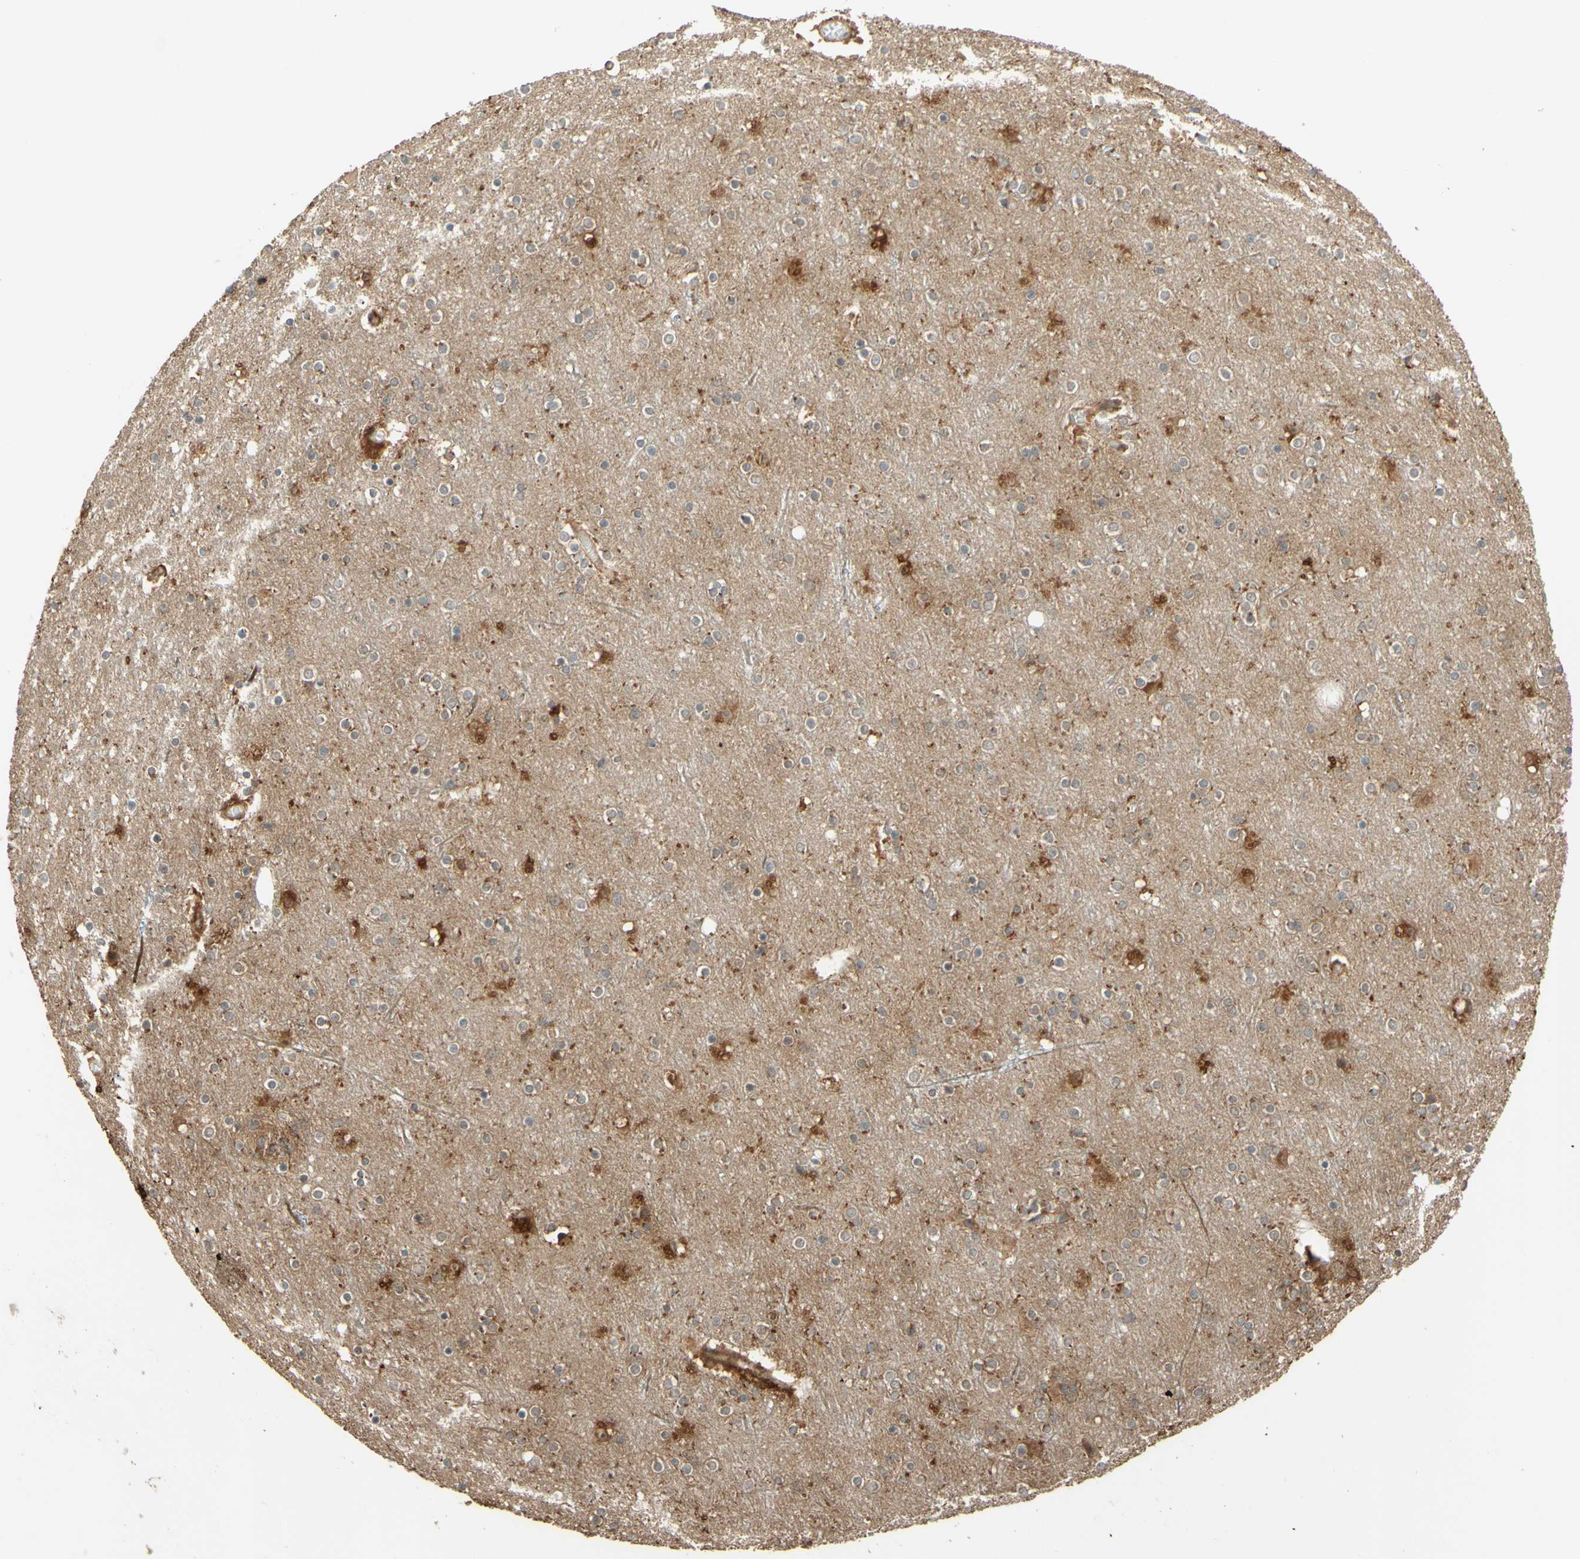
{"staining": {"intensity": "moderate", "quantity": ">75%", "location": "cytoplasmic/membranous"}, "tissue": "cerebral cortex", "cell_type": "Endothelial cells", "image_type": "normal", "snomed": [{"axis": "morphology", "description": "Normal tissue, NOS"}, {"axis": "topography", "description": "Cerebral cortex"}], "caption": "Immunohistochemistry of benign cerebral cortex exhibits medium levels of moderate cytoplasmic/membranous expression in approximately >75% of endothelial cells.", "gene": "RNF19A", "patient": {"sex": "female", "age": 54}}